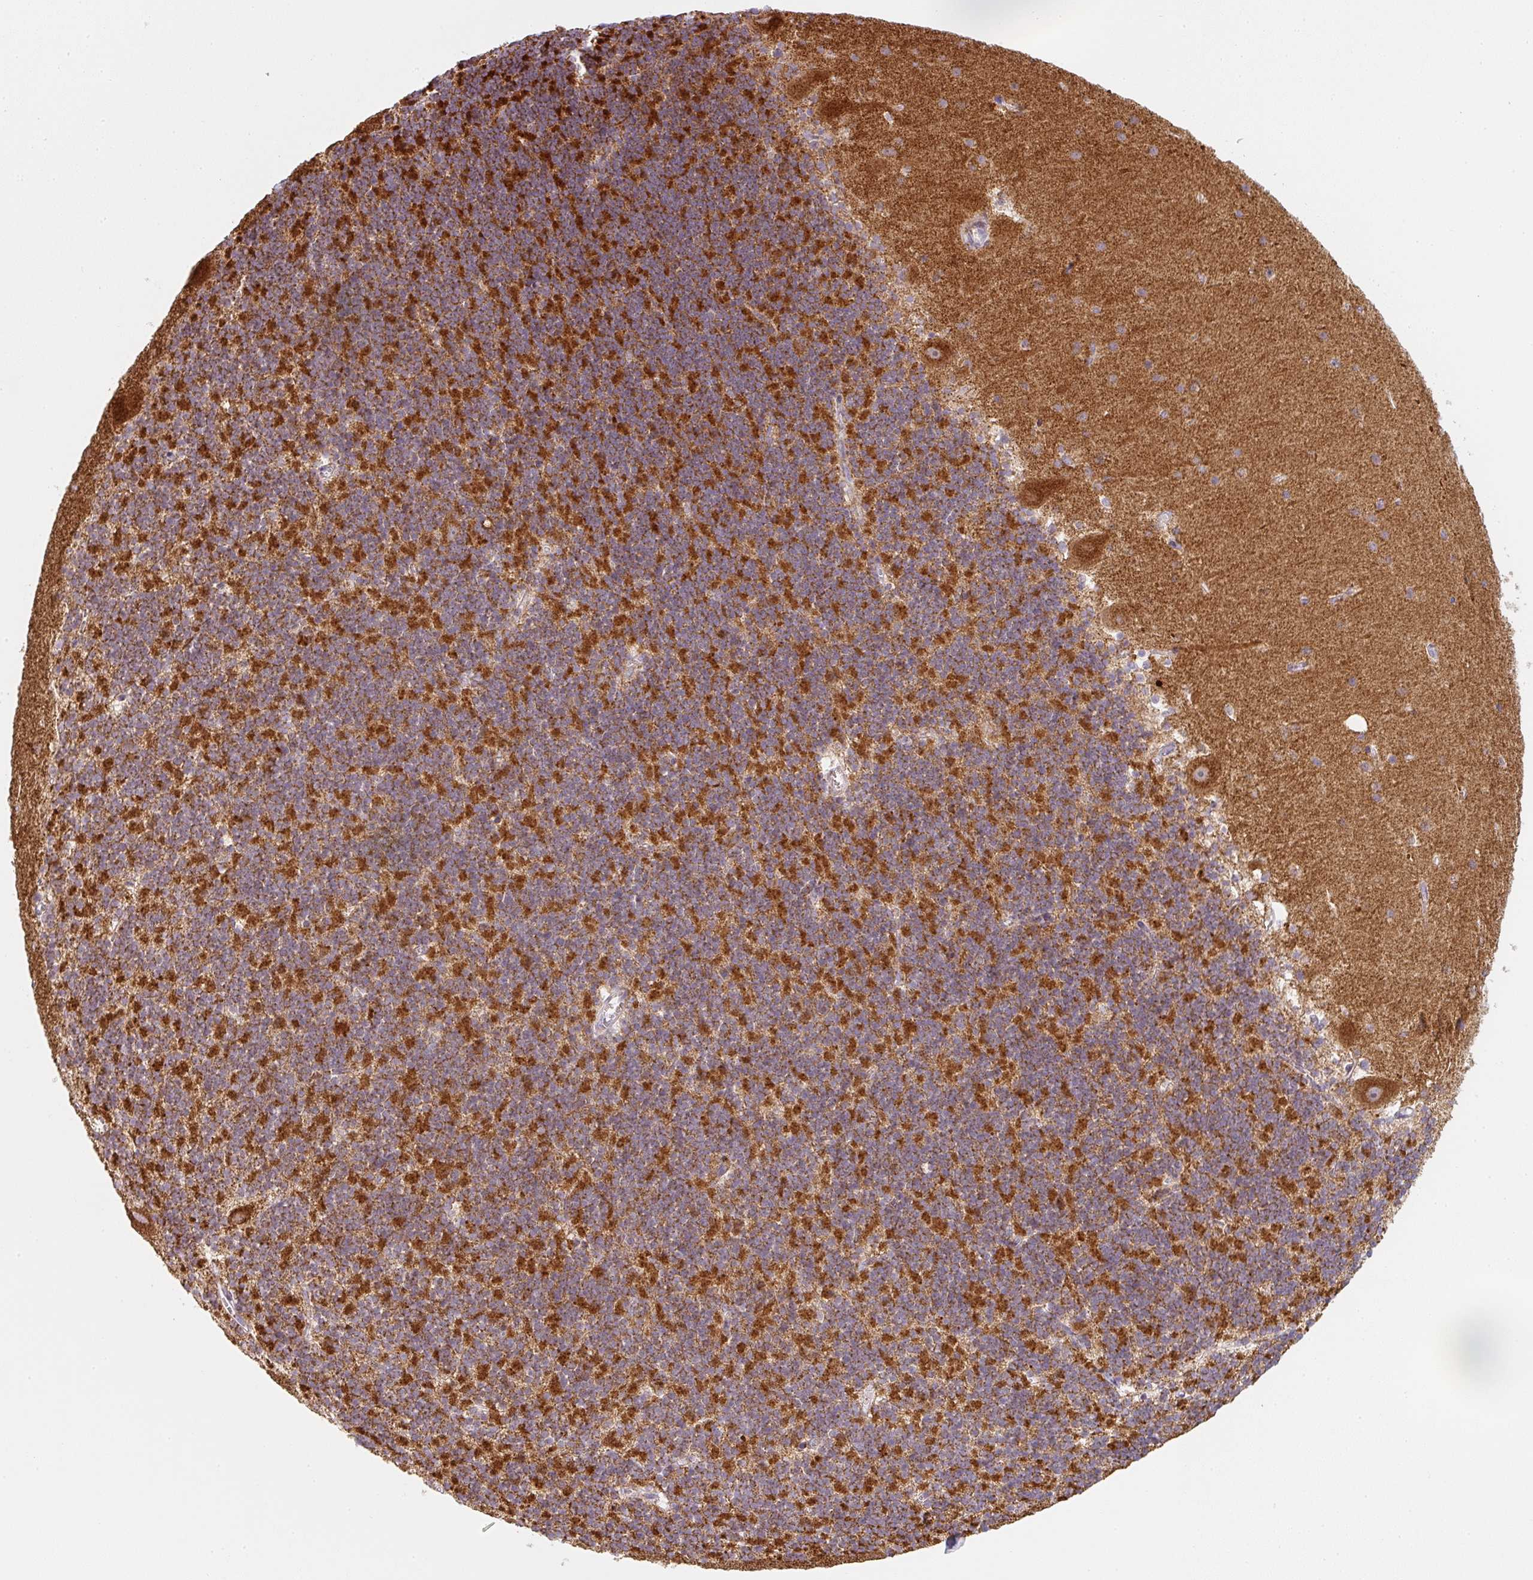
{"staining": {"intensity": "strong", "quantity": "25%-75%", "location": "cytoplasmic/membranous"}, "tissue": "cerebellum", "cell_type": "Cells in granular layer", "image_type": "normal", "snomed": [{"axis": "morphology", "description": "Normal tissue, NOS"}, {"axis": "topography", "description": "Cerebellum"}], "caption": "Cells in granular layer demonstrate high levels of strong cytoplasmic/membranous positivity in about 25%-75% of cells in unremarkable human cerebellum.", "gene": "GVQW3", "patient": {"sex": "male", "age": 54}}